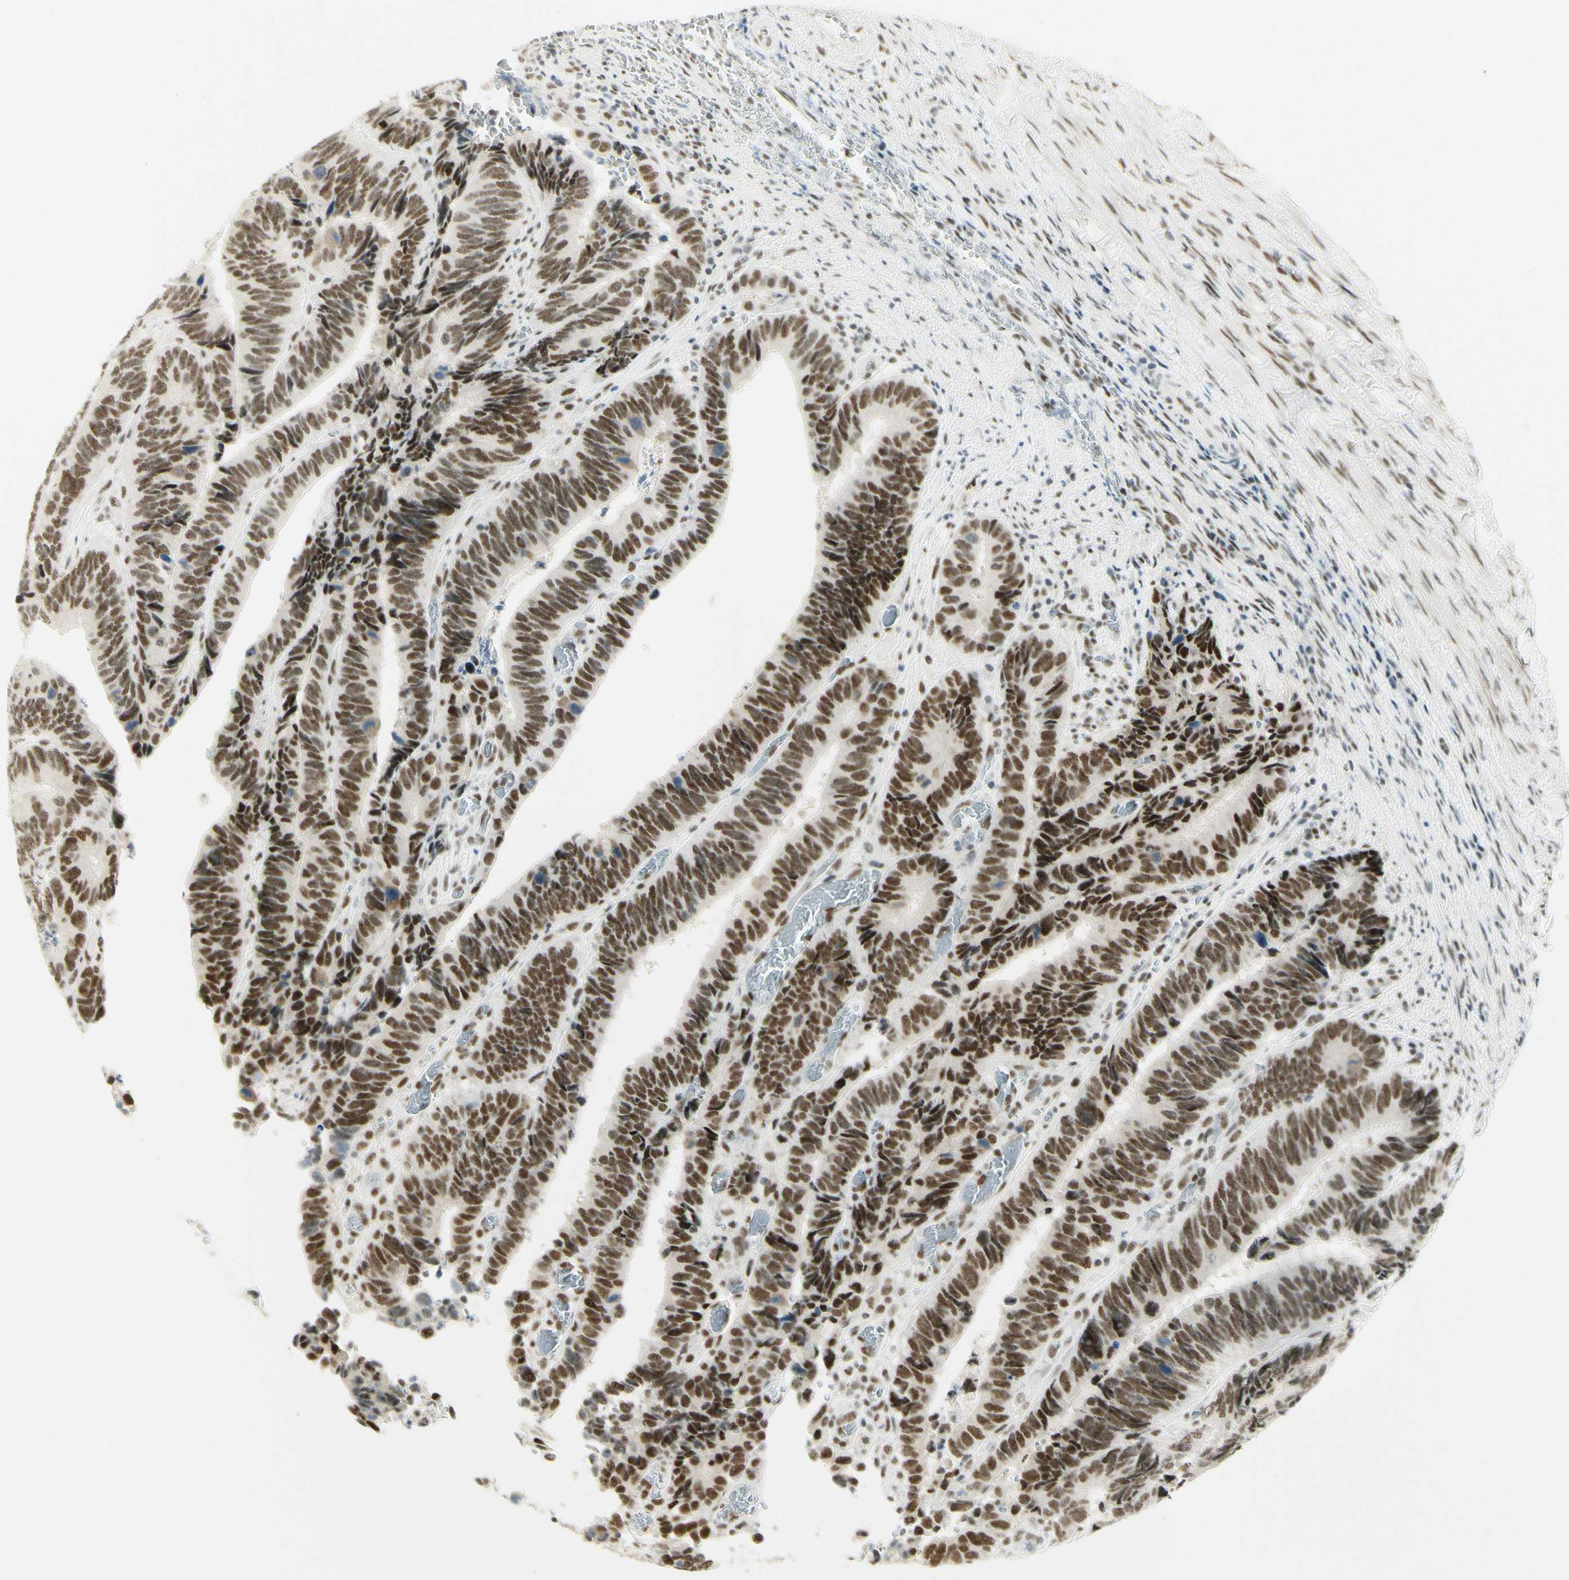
{"staining": {"intensity": "moderate", "quantity": ">75%", "location": "nuclear"}, "tissue": "colorectal cancer", "cell_type": "Tumor cells", "image_type": "cancer", "snomed": [{"axis": "morphology", "description": "Adenocarcinoma, NOS"}, {"axis": "topography", "description": "Colon"}], "caption": "Immunohistochemistry (IHC) image of neoplastic tissue: human colorectal cancer (adenocarcinoma) stained using IHC reveals medium levels of moderate protein expression localized specifically in the nuclear of tumor cells, appearing as a nuclear brown color.", "gene": "PMS2", "patient": {"sex": "male", "age": 72}}